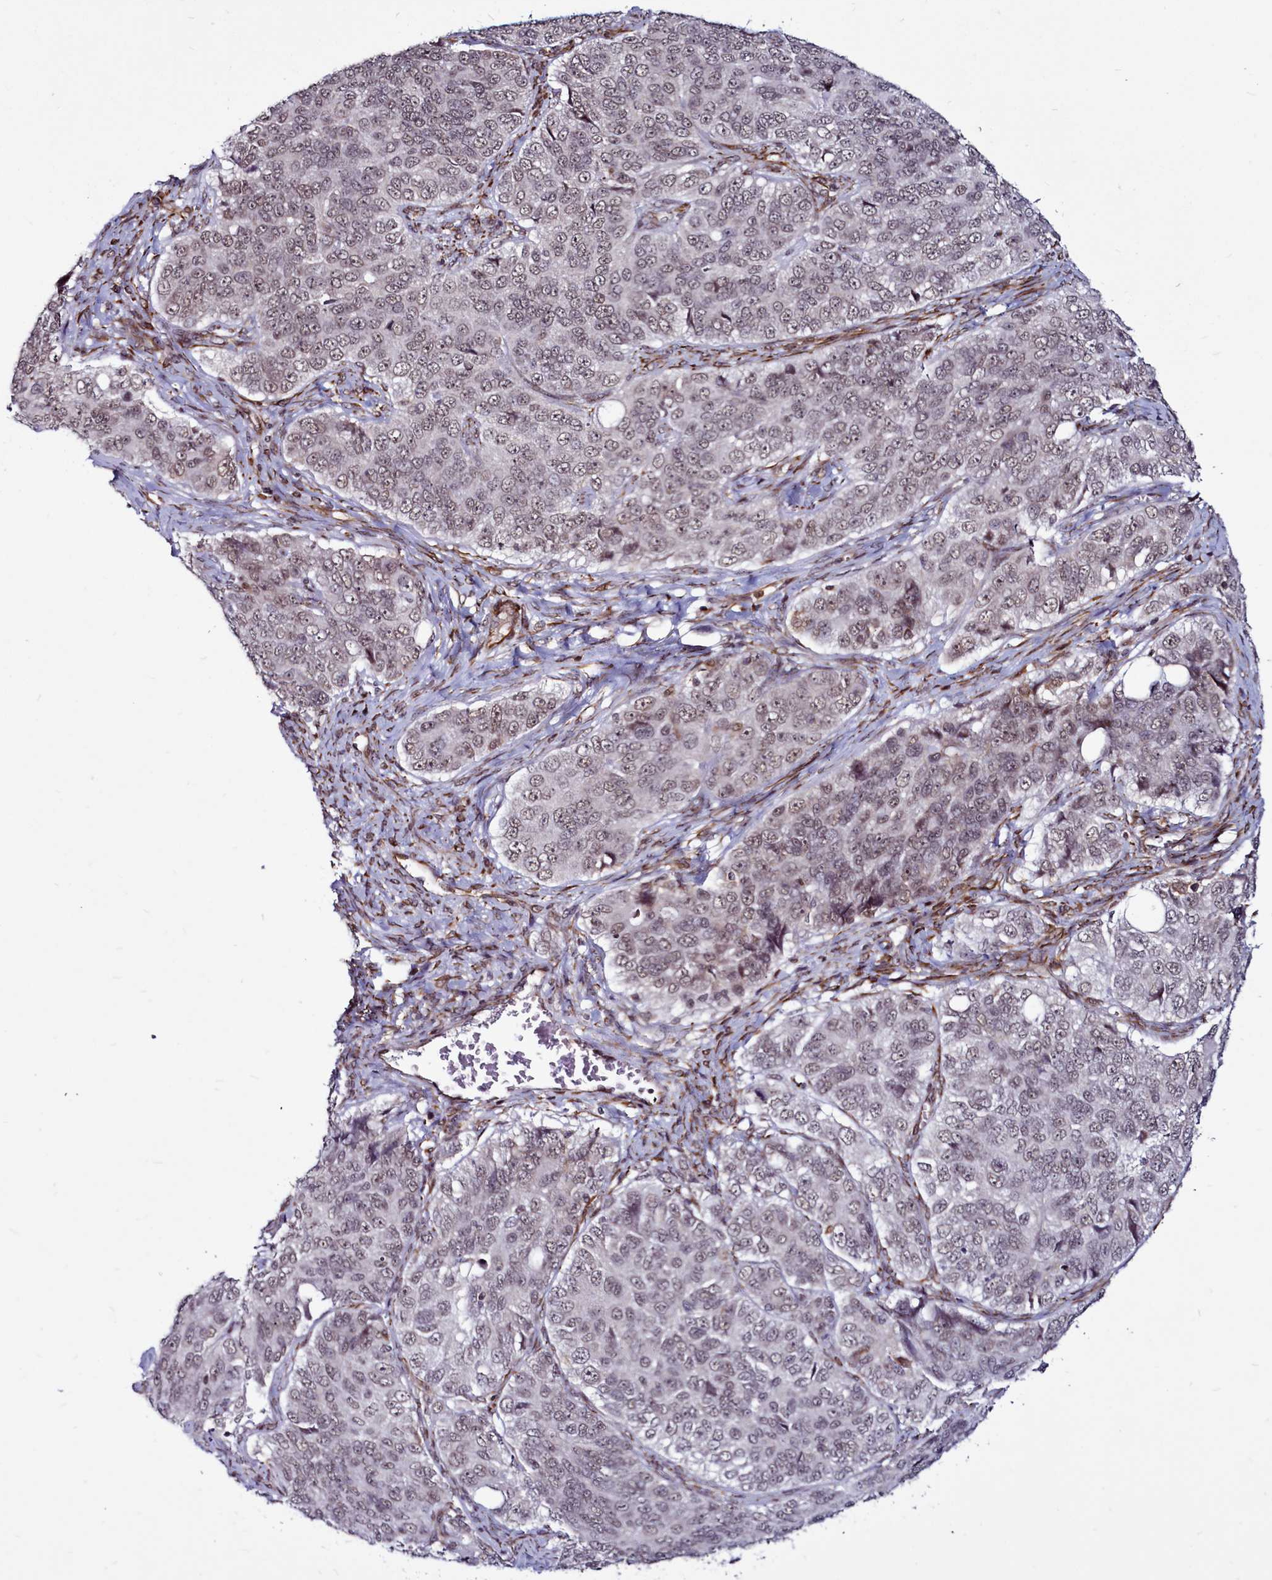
{"staining": {"intensity": "weak", "quantity": "<25%", "location": "nuclear"}, "tissue": "ovarian cancer", "cell_type": "Tumor cells", "image_type": "cancer", "snomed": [{"axis": "morphology", "description": "Carcinoma, endometroid"}, {"axis": "topography", "description": "Ovary"}], "caption": "High power microscopy micrograph of an immunohistochemistry (IHC) histopathology image of ovarian cancer, revealing no significant expression in tumor cells.", "gene": "CLK3", "patient": {"sex": "female", "age": 51}}